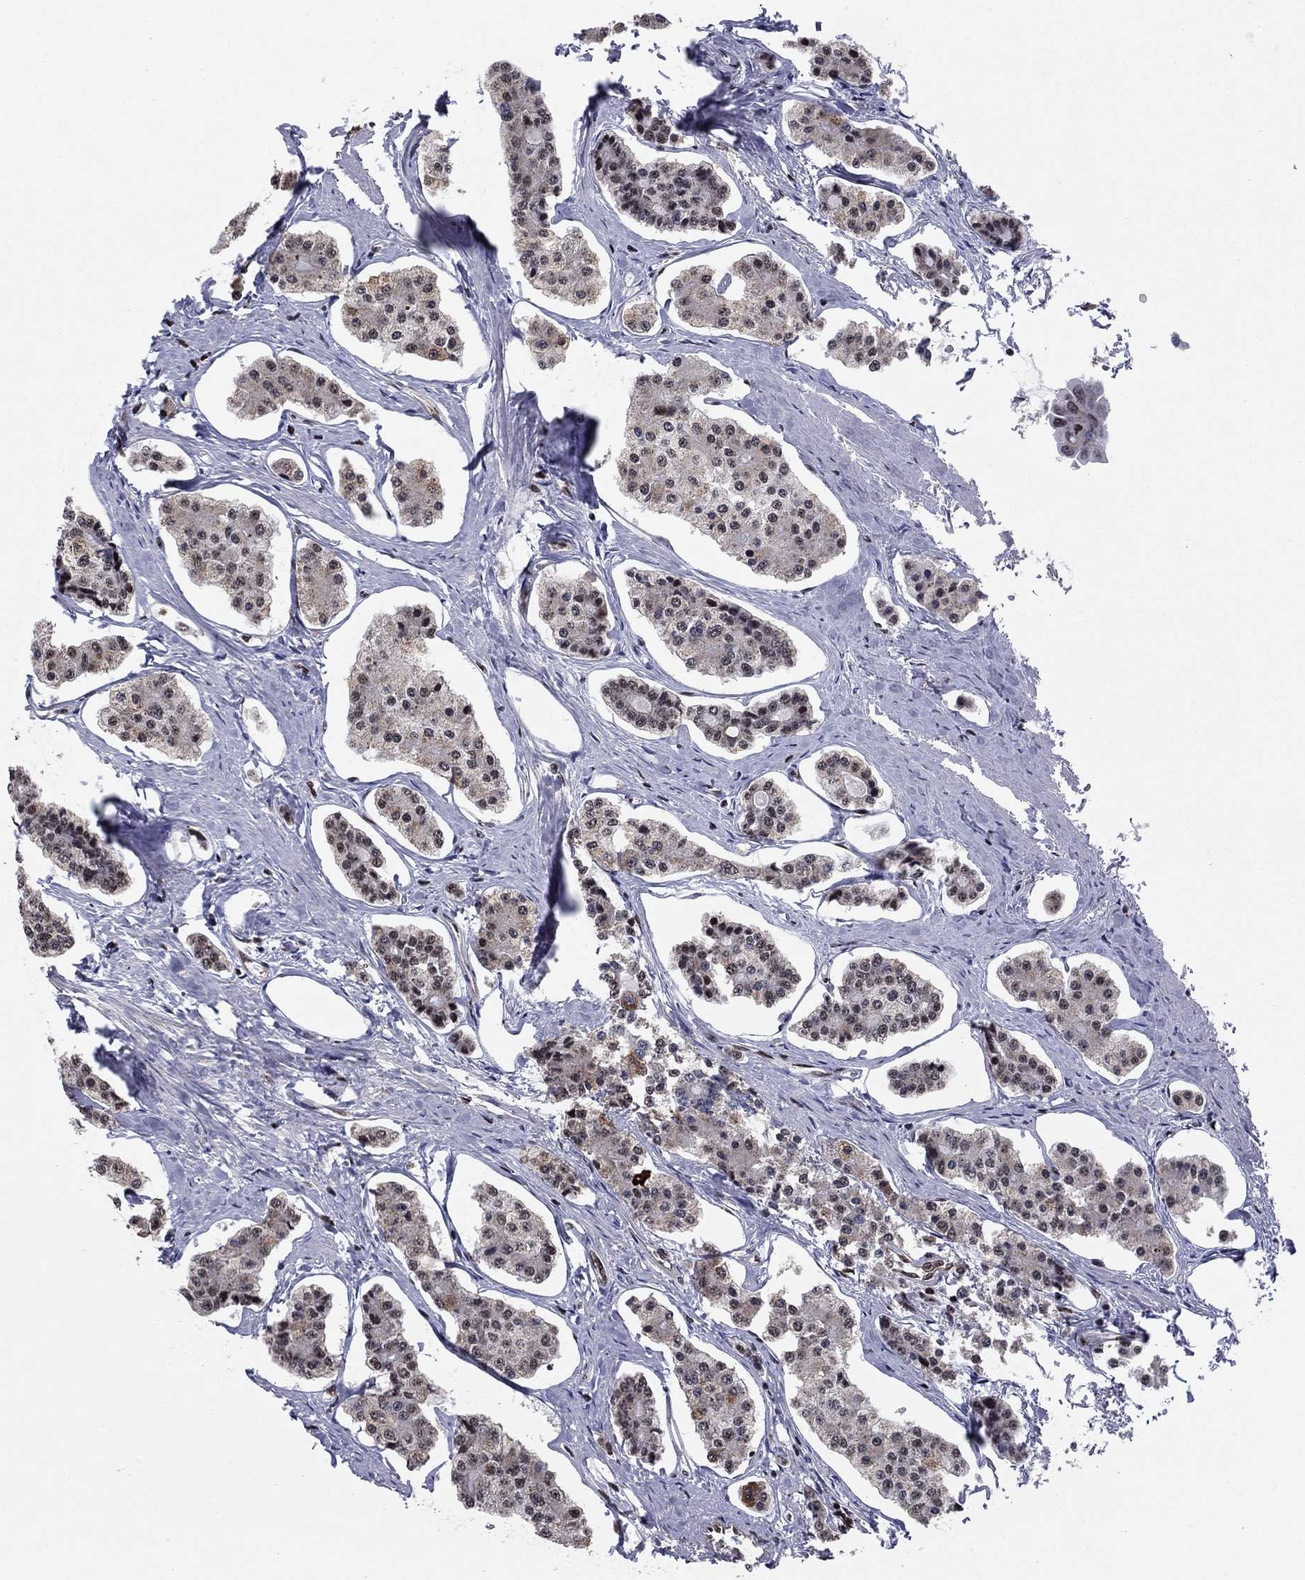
{"staining": {"intensity": "moderate", "quantity": "<25%", "location": "cytoplasmic/membranous,nuclear"}, "tissue": "carcinoid", "cell_type": "Tumor cells", "image_type": "cancer", "snomed": [{"axis": "morphology", "description": "Carcinoid, malignant, NOS"}, {"axis": "topography", "description": "Small intestine"}], "caption": "Immunohistochemical staining of carcinoid (malignant) demonstrates low levels of moderate cytoplasmic/membranous and nuclear positivity in approximately <25% of tumor cells.", "gene": "N4BP2", "patient": {"sex": "female", "age": 65}}